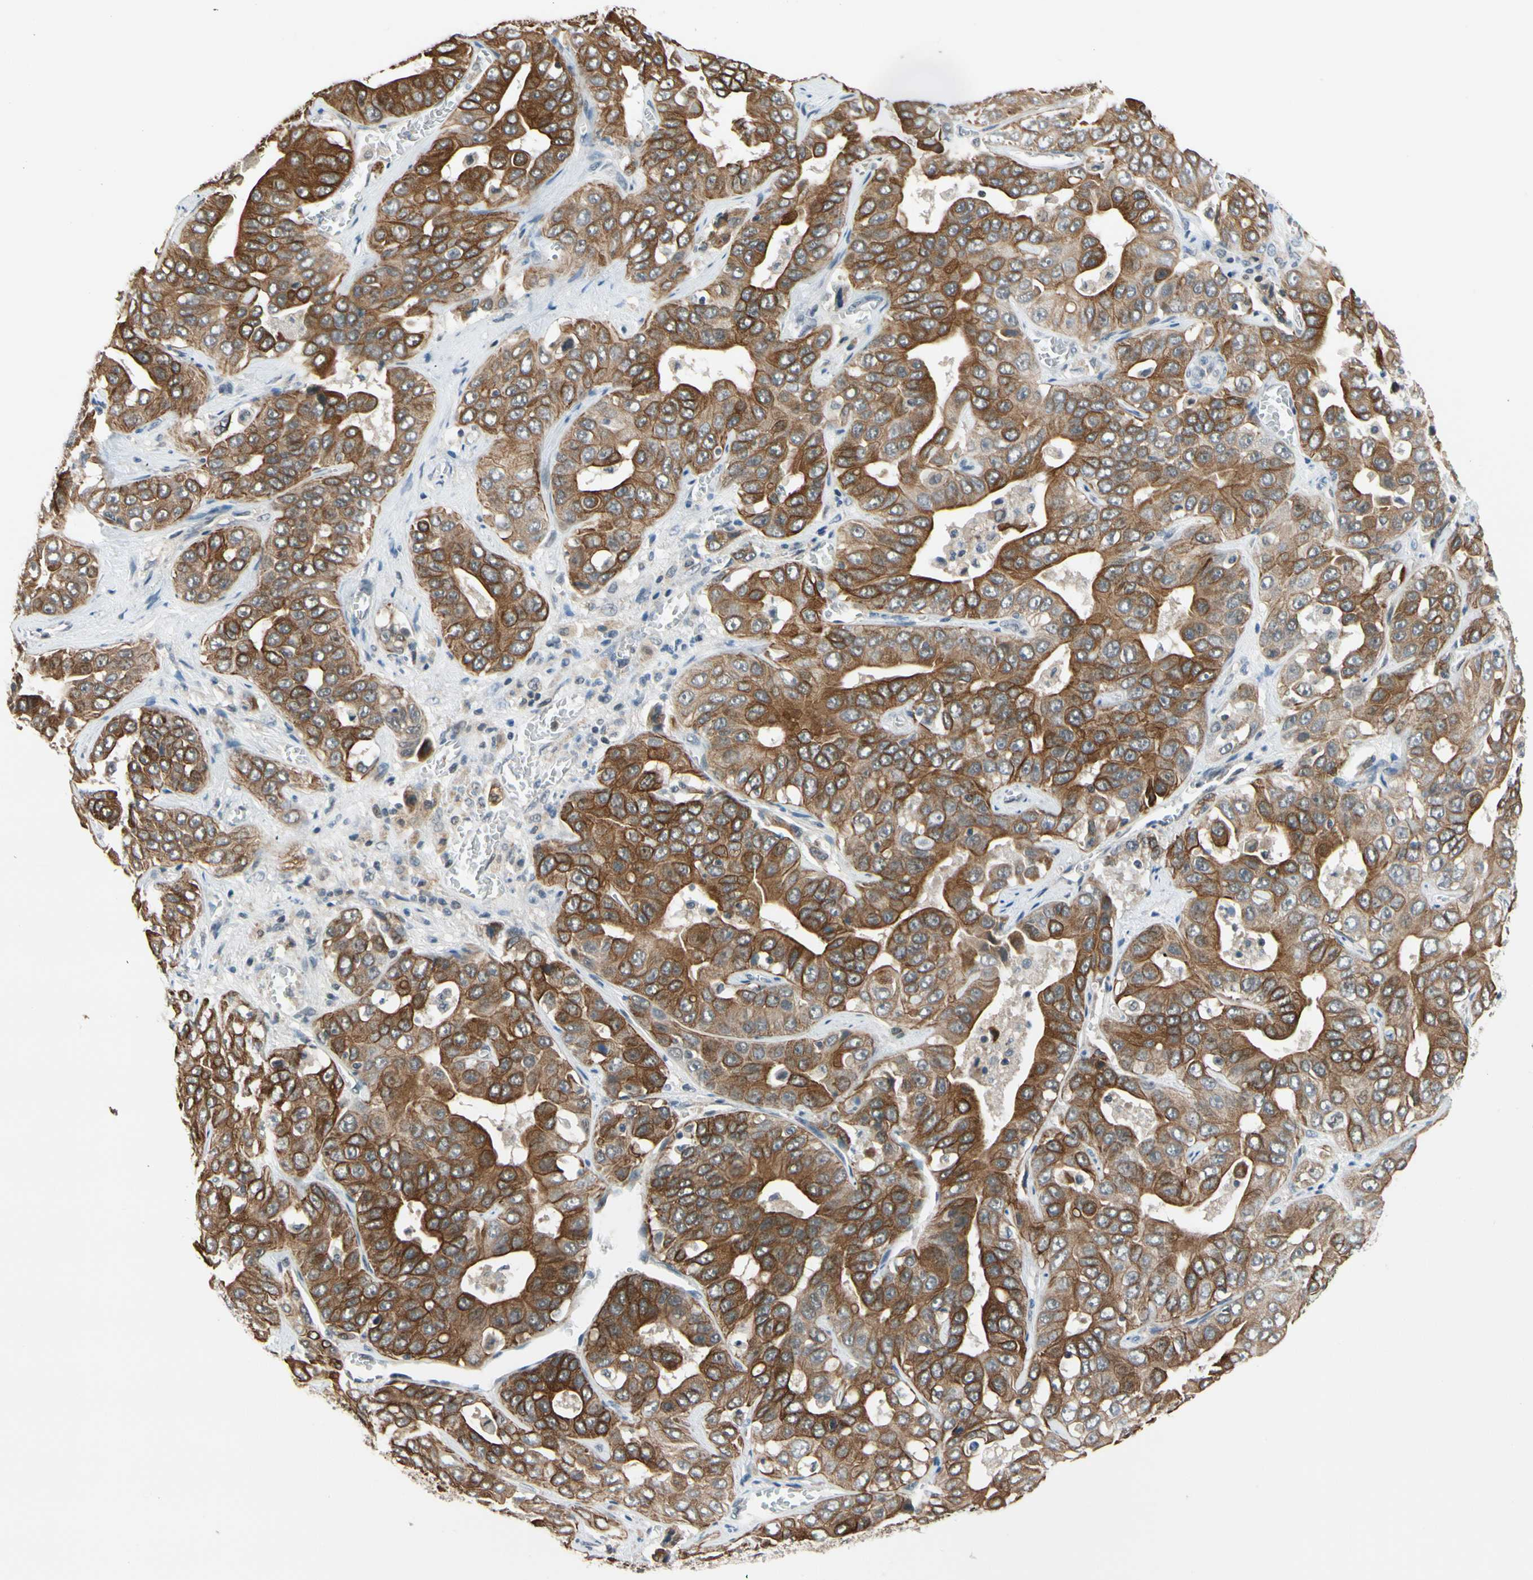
{"staining": {"intensity": "strong", "quantity": ">75%", "location": "cytoplasmic/membranous"}, "tissue": "liver cancer", "cell_type": "Tumor cells", "image_type": "cancer", "snomed": [{"axis": "morphology", "description": "Cholangiocarcinoma"}, {"axis": "topography", "description": "Liver"}], "caption": "Approximately >75% of tumor cells in human liver cancer display strong cytoplasmic/membranous protein positivity as visualized by brown immunohistochemical staining.", "gene": "TAF12", "patient": {"sex": "female", "age": 52}}